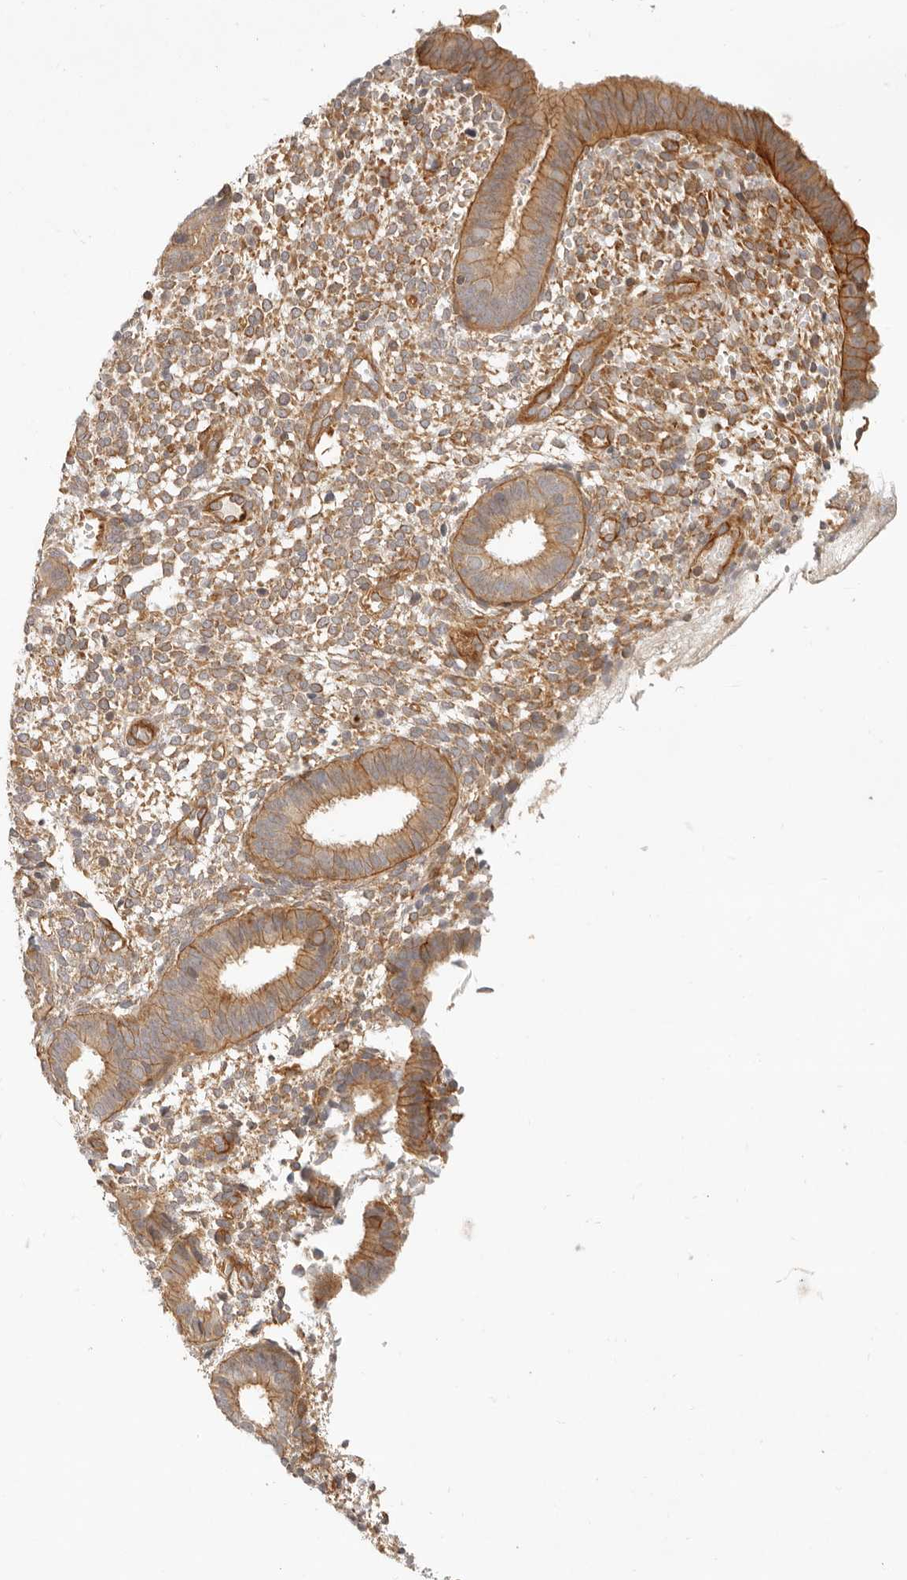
{"staining": {"intensity": "moderate", "quantity": "<25%", "location": "cytoplasmic/membranous"}, "tissue": "endometrium", "cell_type": "Cells in endometrial stroma", "image_type": "normal", "snomed": [{"axis": "morphology", "description": "Normal tissue, NOS"}, {"axis": "topography", "description": "Endometrium"}], "caption": "Benign endometrium exhibits moderate cytoplasmic/membranous expression in approximately <25% of cells in endometrial stroma, visualized by immunohistochemistry. Using DAB (brown) and hematoxylin (blue) stains, captured at high magnification using brightfield microscopy.", "gene": "UFSP1", "patient": {"sex": "female", "age": 46}}